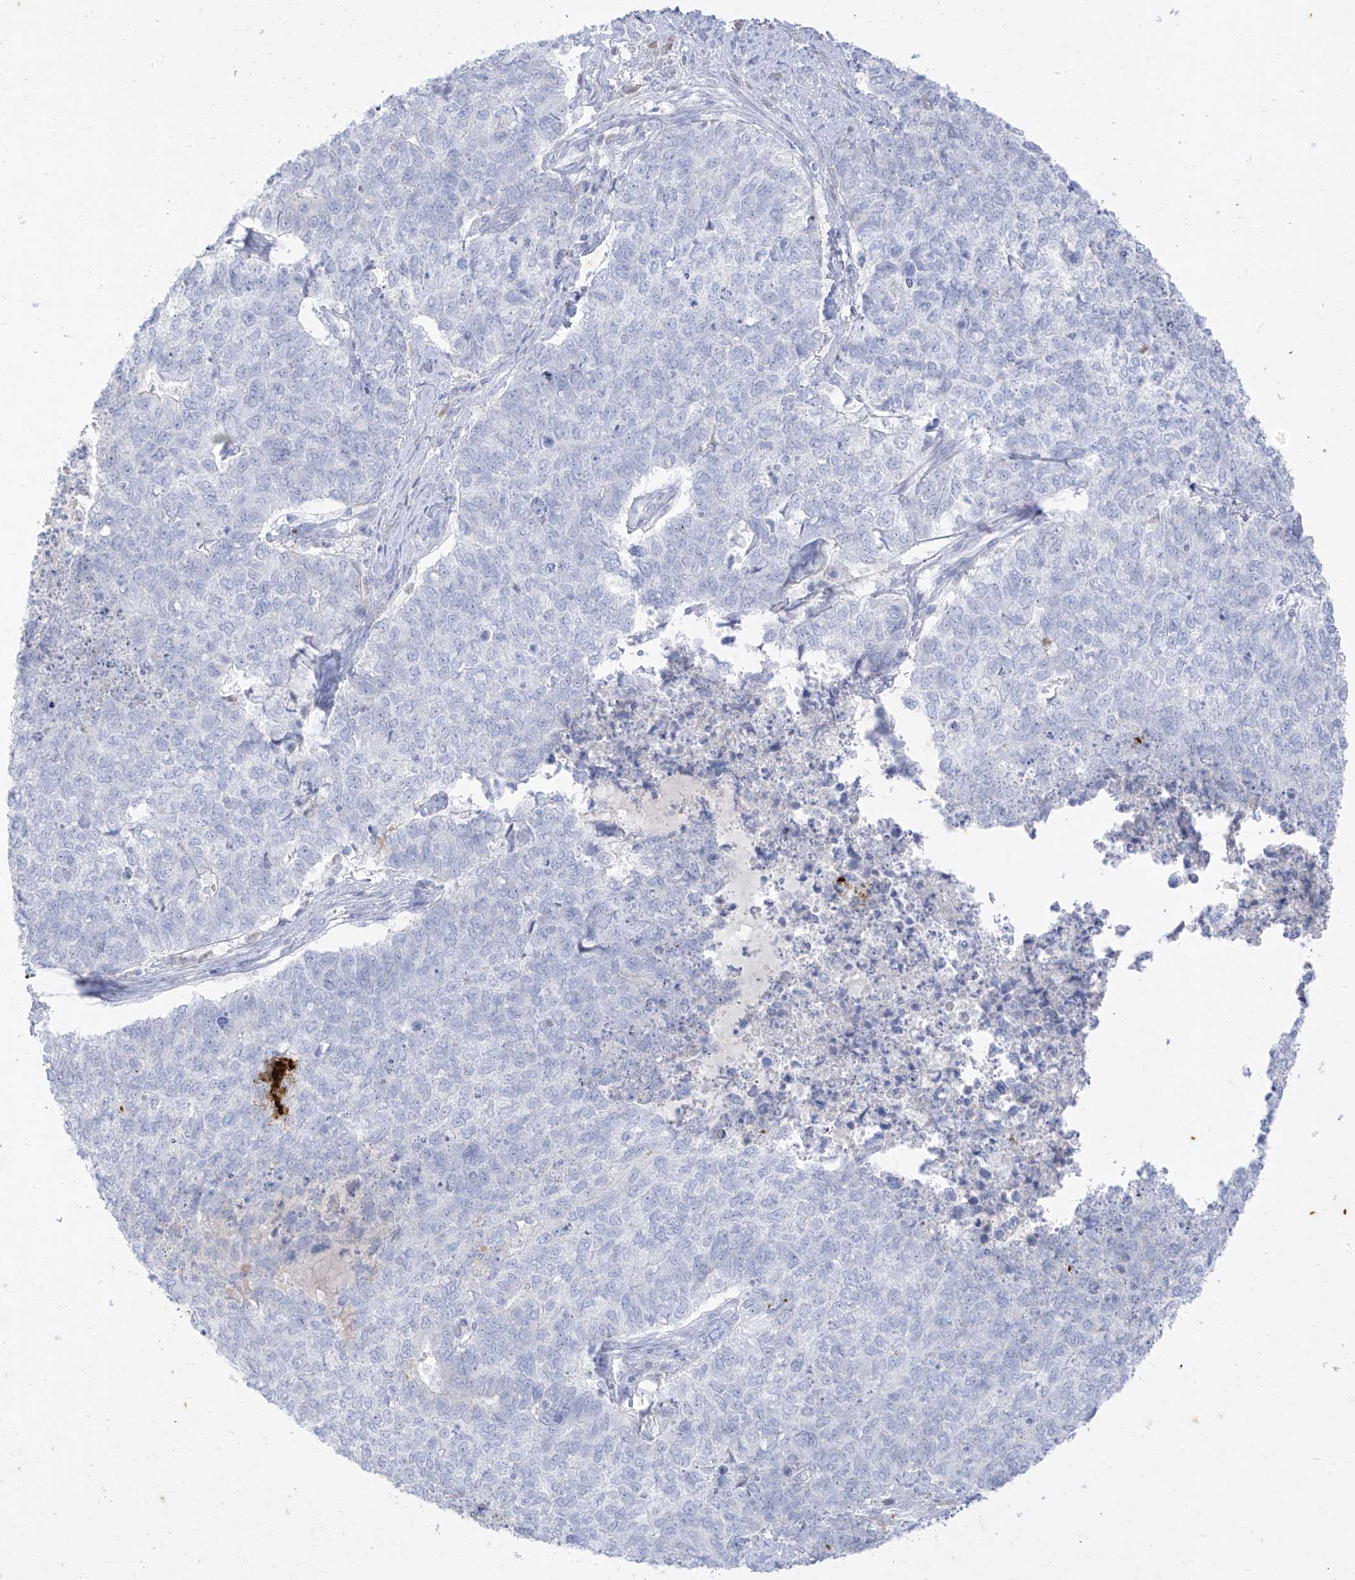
{"staining": {"intensity": "negative", "quantity": "none", "location": "none"}, "tissue": "cervical cancer", "cell_type": "Tumor cells", "image_type": "cancer", "snomed": [{"axis": "morphology", "description": "Squamous cell carcinoma, NOS"}, {"axis": "topography", "description": "Cervix"}], "caption": "This is a histopathology image of immunohistochemistry (IHC) staining of squamous cell carcinoma (cervical), which shows no expression in tumor cells.", "gene": "TGM4", "patient": {"sex": "female", "age": 63}}